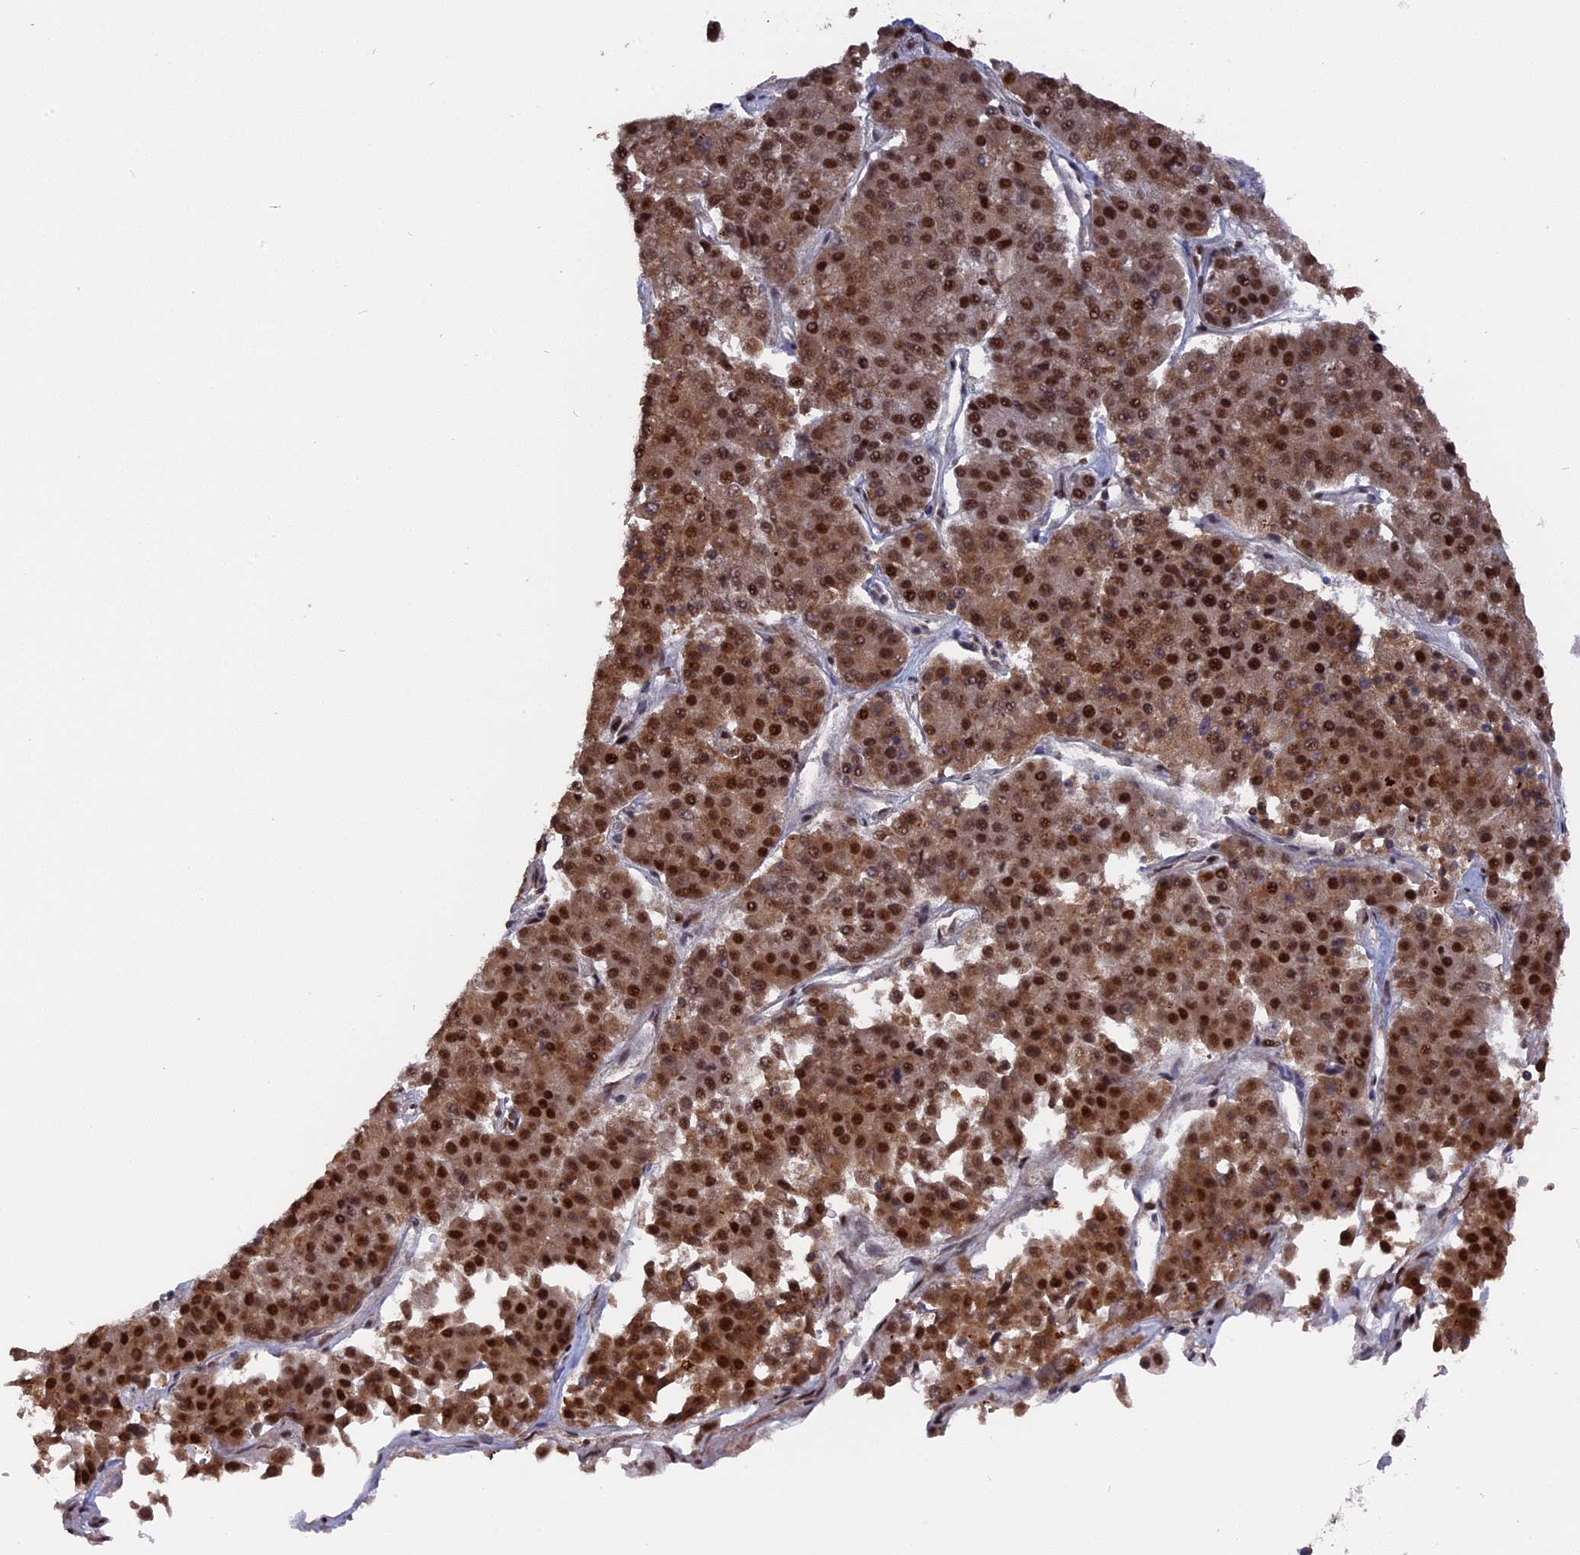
{"staining": {"intensity": "strong", "quantity": ">75%", "location": "cytoplasmic/membranous,nuclear"}, "tissue": "pancreatic cancer", "cell_type": "Tumor cells", "image_type": "cancer", "snomed": [{"axis": "morphology", "description": "Adenocarcinoma, NOS"}, {"axis": "topography", "description": "Pancreas"}], "caption": "The photomicrograph shows immunohistochemical staining of pancreatic cancer. There is strong cytoplasmic/membranous and nuclear staining is seen in approximately >75% of tumor cells.", "gene": "SF3A2", "patient": {"sex": "male", "age": 50}}